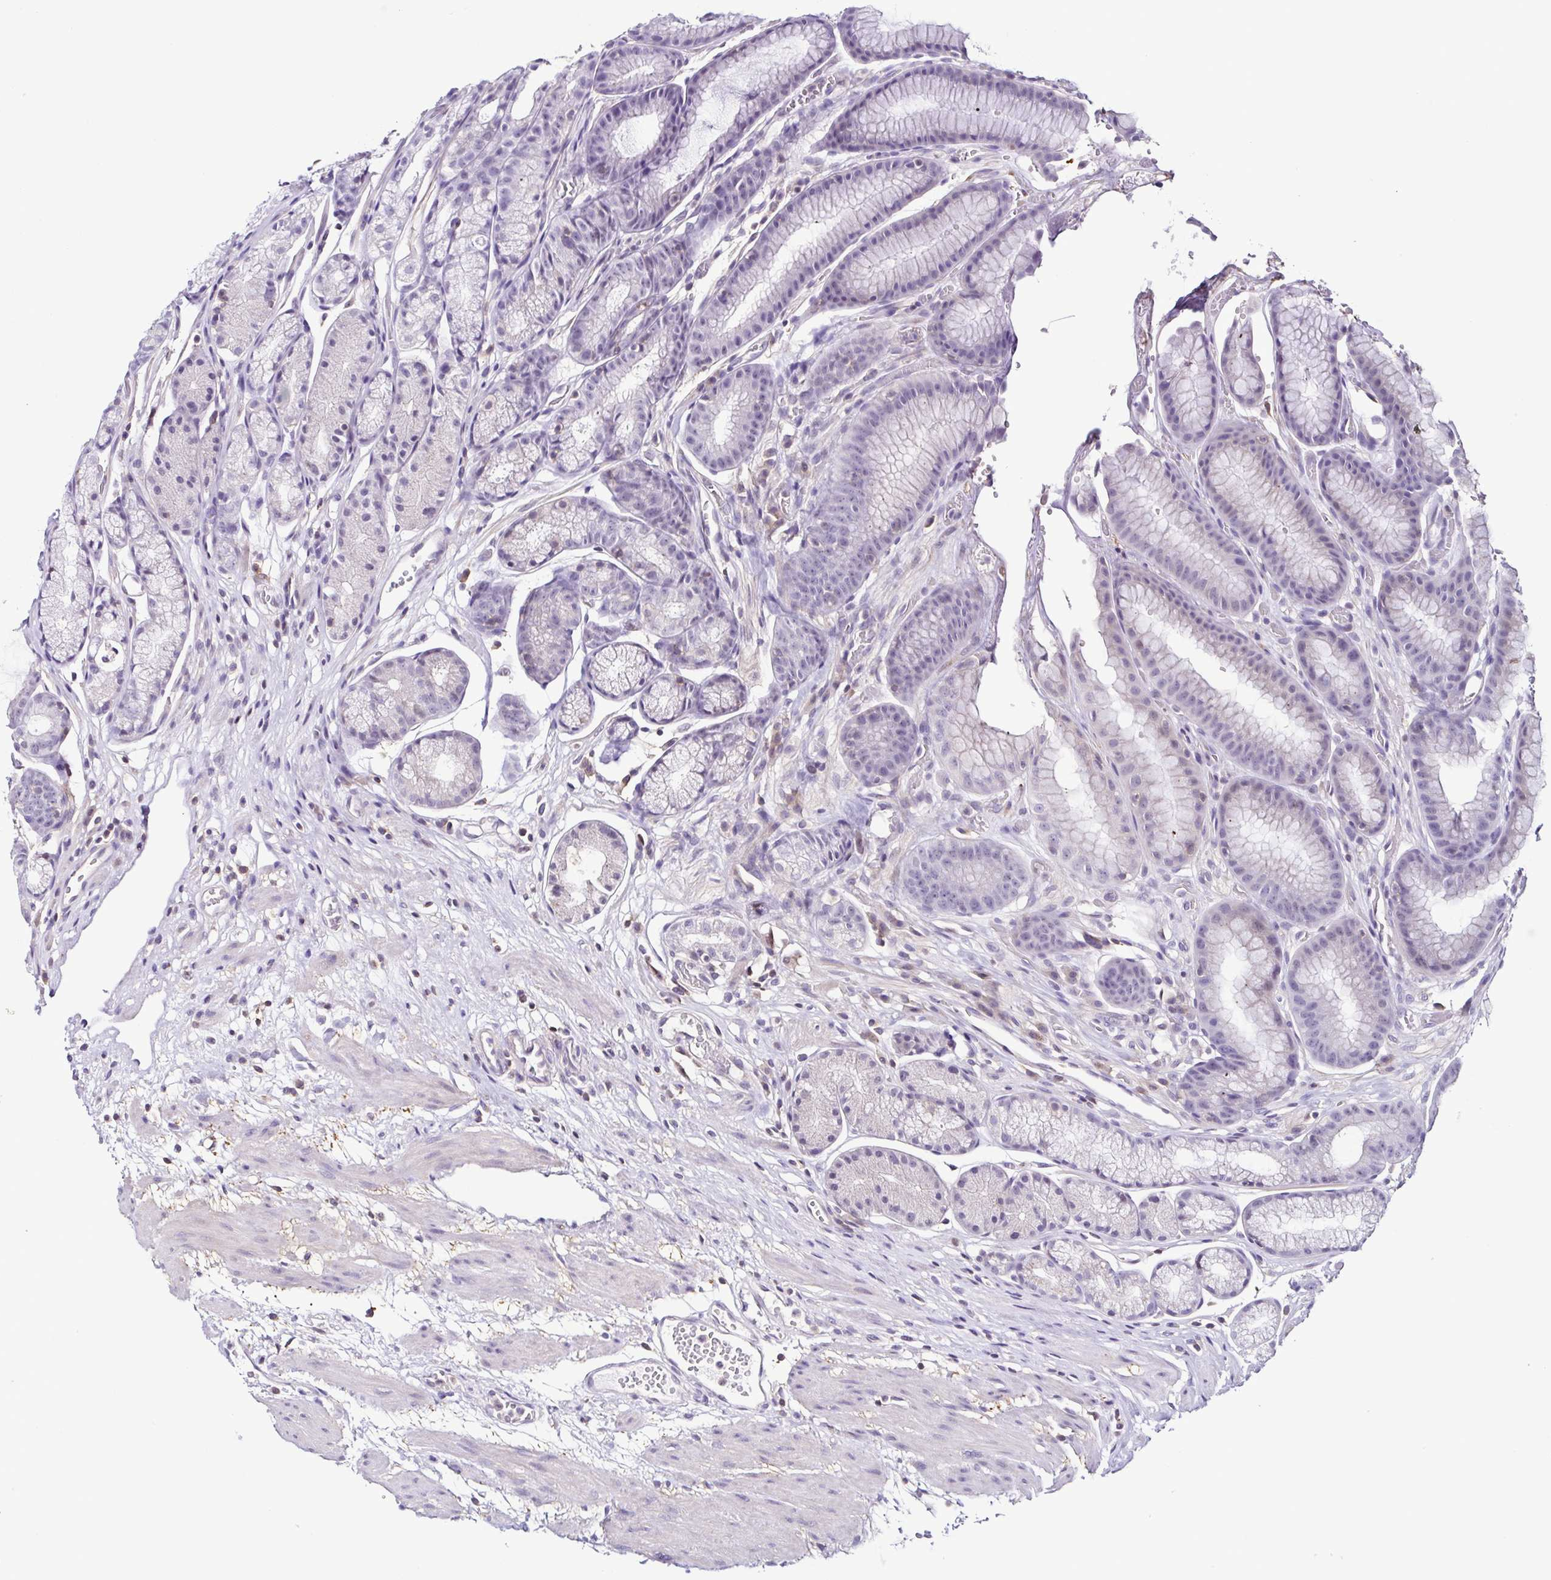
{"staining": {"intensity": "negative", "quantity": "none", "location": "none"}, "tissue": "stomach", "cell_type": "Glandular cells", "image_type": "normal", "snomed": [{"axis": "morphology", "description": "Normal tissue, NOS"}, {"axis": "topography", "description": "Smooth muscle"}, {"axis": "topography", "description": "Stomach"}], "caption": "Immunohistochemical staining of benign human stomach demonstrates no significant positivity in glandular cells. (Brightfield microscopy of DAB immunohistochemistry (IHC) at high magnification).", "gene": "TNNT2", "patient": {"sex": "male", "age": 70}}